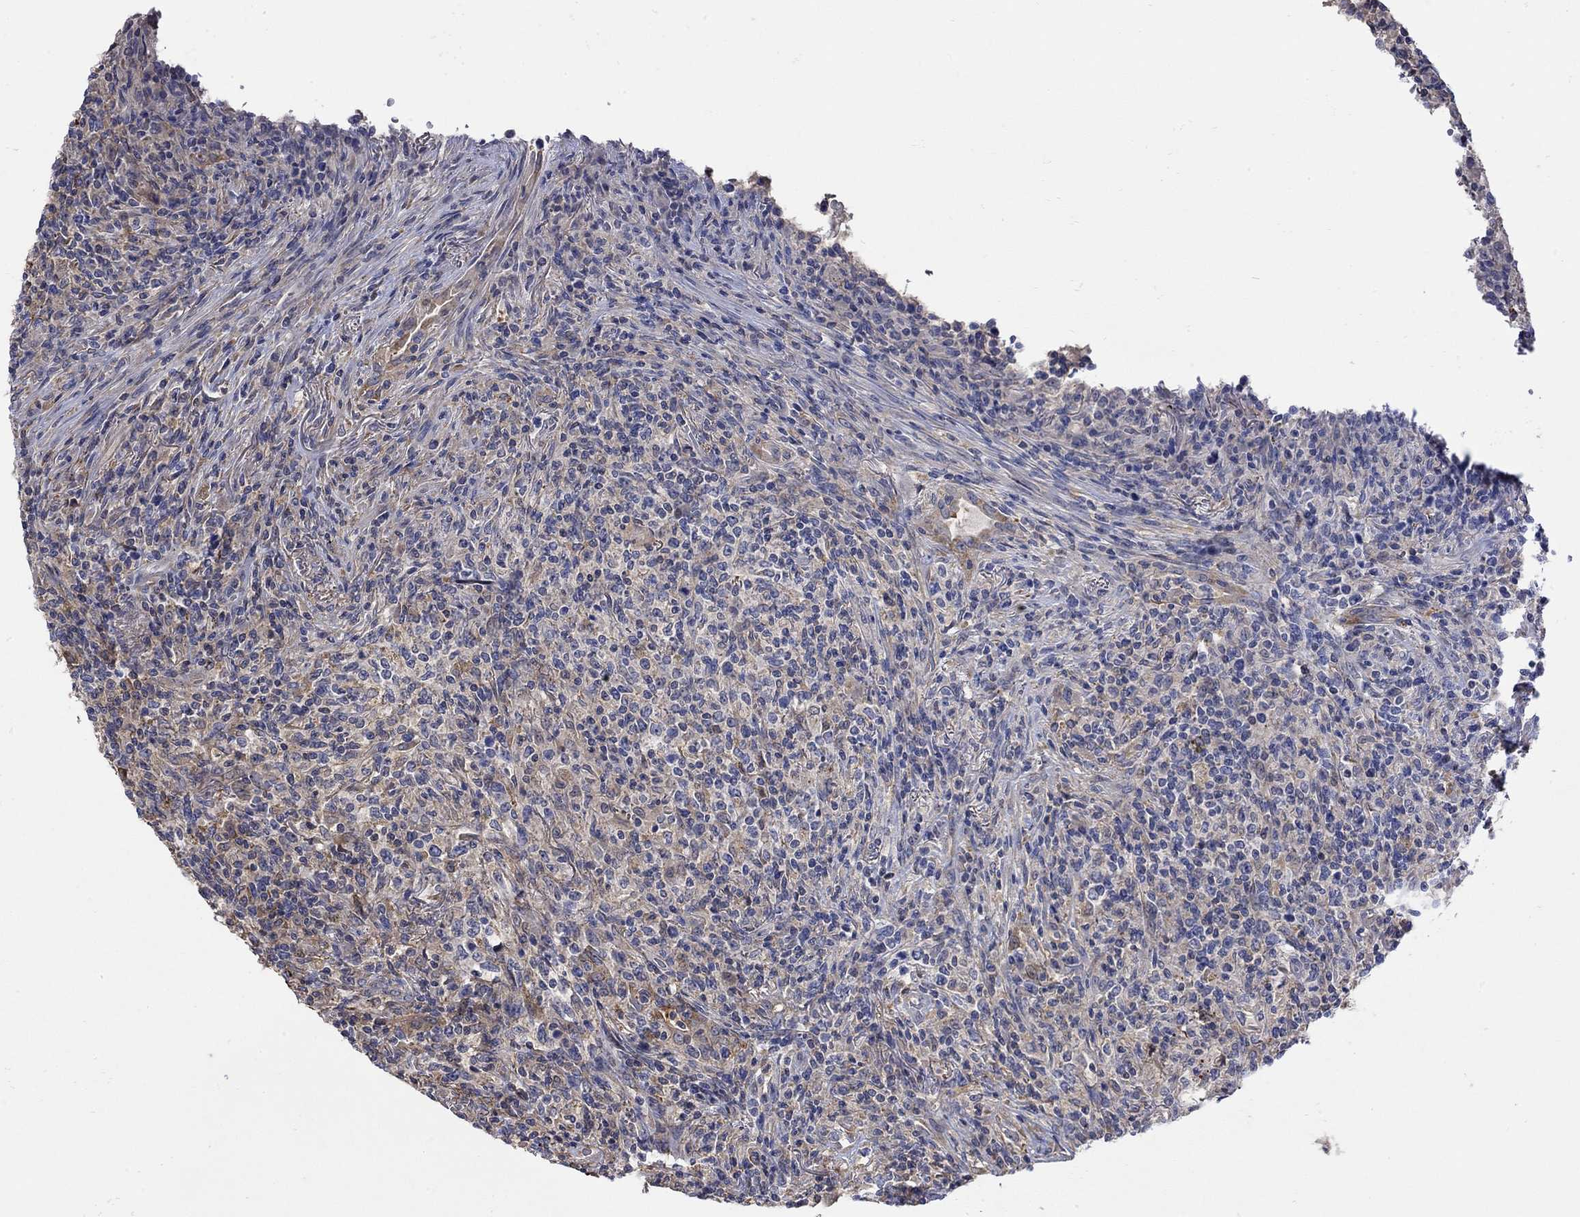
{"staining": {"intensity": "weak", "quantity": "25%-75%", "location": "cytoplasmic/membranous"}, "tissue": "lymphoma", "cell_type": "Tumor cells", "image_type": "cancer", "snomed": [{"axis": "morphology", "description": "Malignant lymphoma, non-Hodgkin's type, High grade"}, {"axis": "topography", "description": "Lung"}], "caption": "High-grade malignant lymphoma, non-Hodgkin's type was stained to show a protein in brown. There is low levels of weak cytoplasmic/membranous positivity in about 25%-75% of tumor cells.", "gene": "TEKT3", "patient": {"sex": "male", "age": 79}}